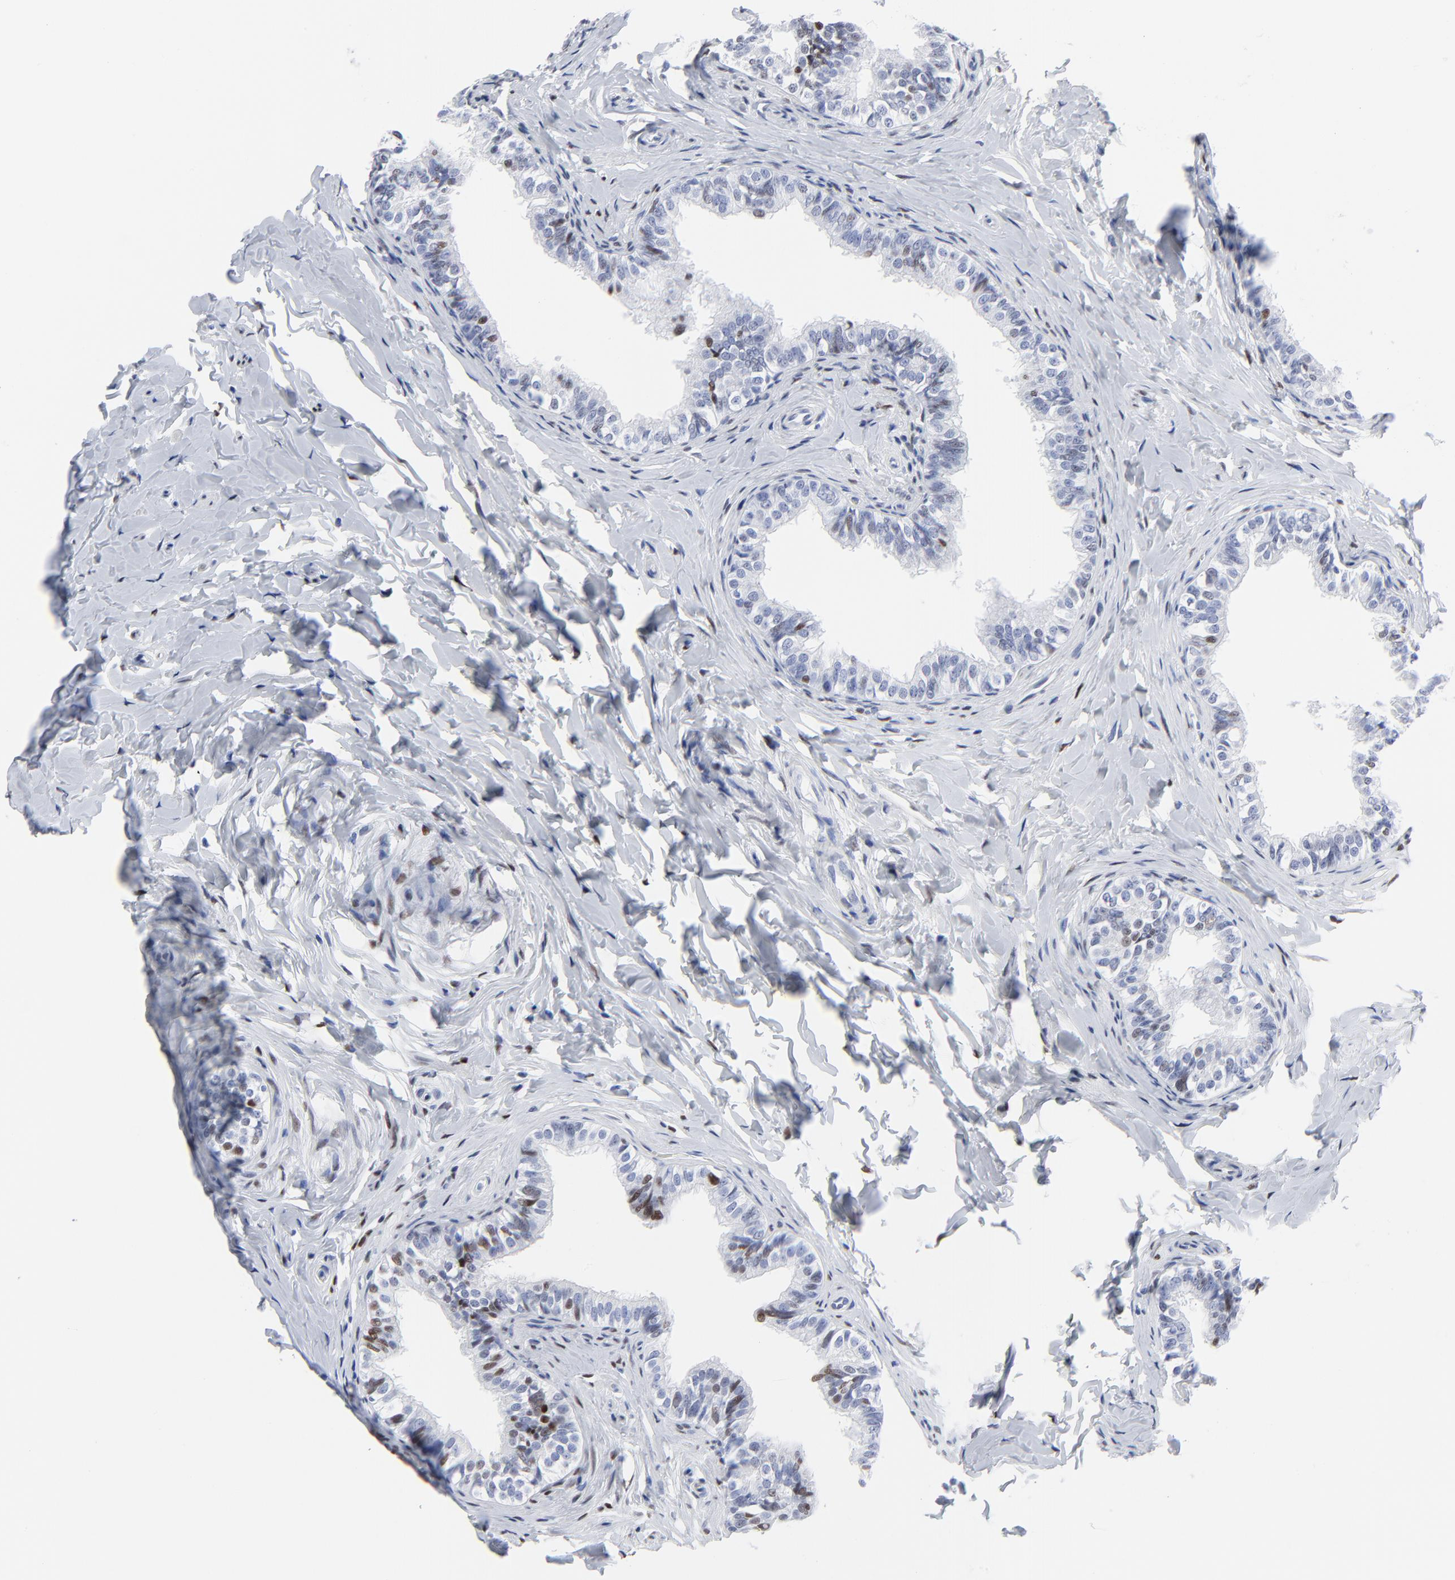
{"staining": {"intensity": "moderate", "quantity": ">75%", "location": "nuclear"}, "tissue": "epididymis", "cell_type": "Glandular cells", "image_type": "normal", "snomed": [{"axis": "morphology", "description": "Normal tissue, NOS"}, {"axis": "topography", "description": "Soft tissue"}, {"axis": "topography", "description": "Epididymis"}], "caption": "Brown immunohistochemical staining in benign human epididymis demonstrates moderate nuclear expression in about >75% of glandular cells. (brown staining indicates protein expression, while blue staining denotes nuclei).", "gene": "JUN", "patient": {"sex": "male", "age": 26}}